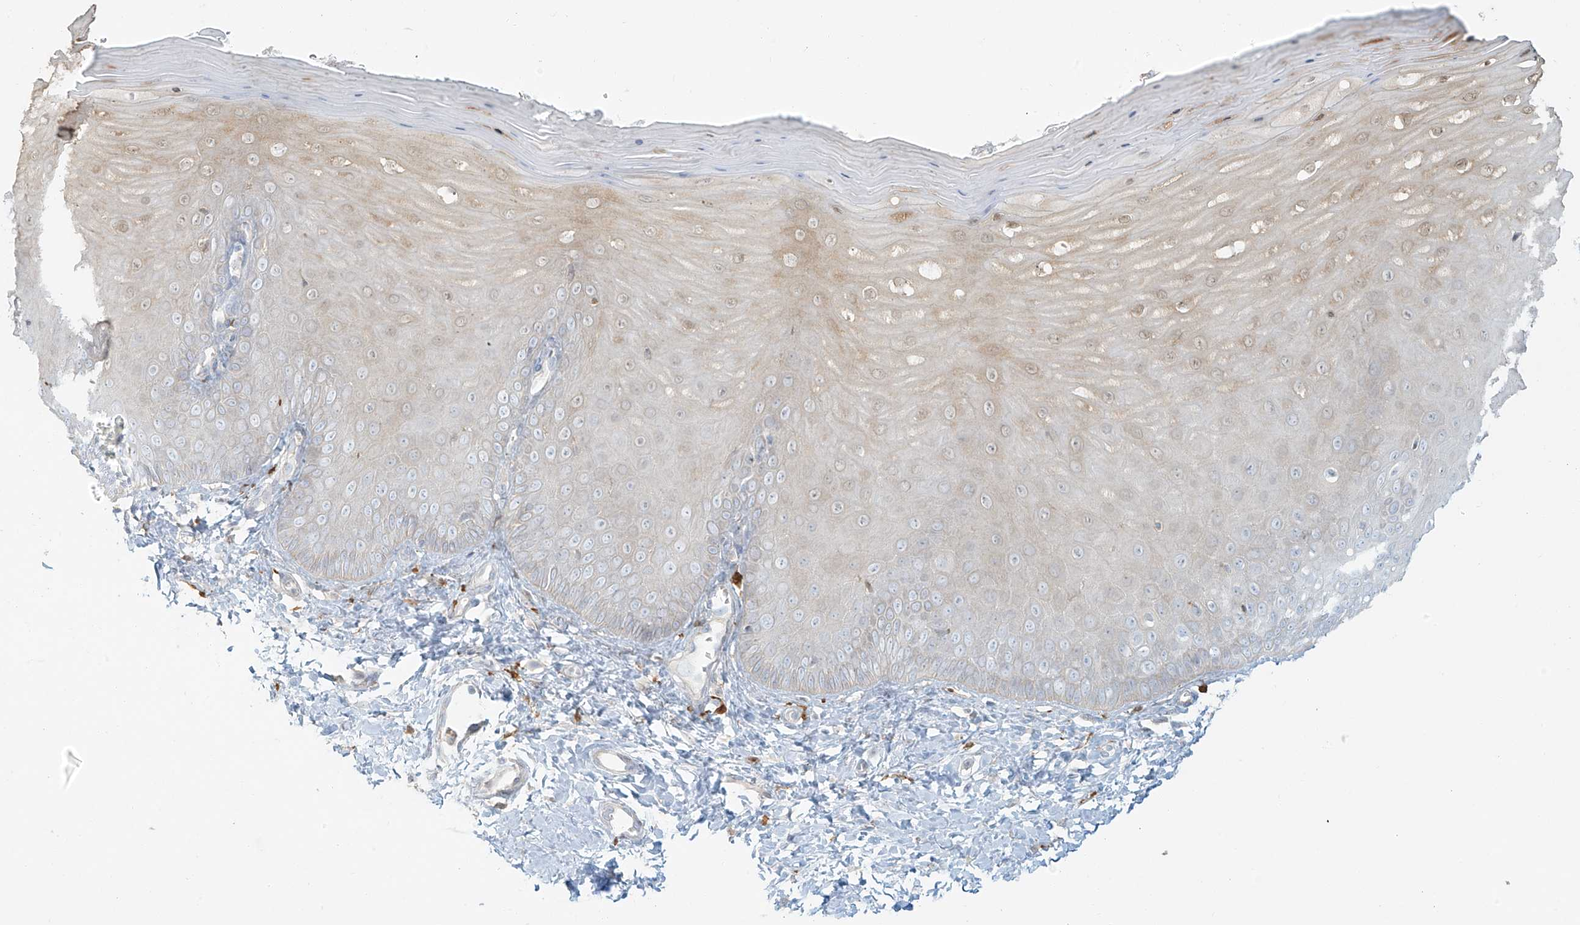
{"staining": {"intensity": "negative", "quantity": "none", "location": "none"}, "tissue": "cervix", "cell_type": "Glandular cells", "image_type": "normal", "snomed": [{"axis": "morphology", "description": "Normal tissue, NOS"}, {"axis": "topography", "description": "Cervix"}], "caption": "There is no significant expression in glandular cells of cervix. The staining was performed using DAB (3,3'-diaminobenzidine) to visualize the protein expression in brown, while the nuclei were stained in blue with hematoxylin (Magnification: 20x).", "gene": "UPK1B", "patient": {"sex": "female", "age": 55}}